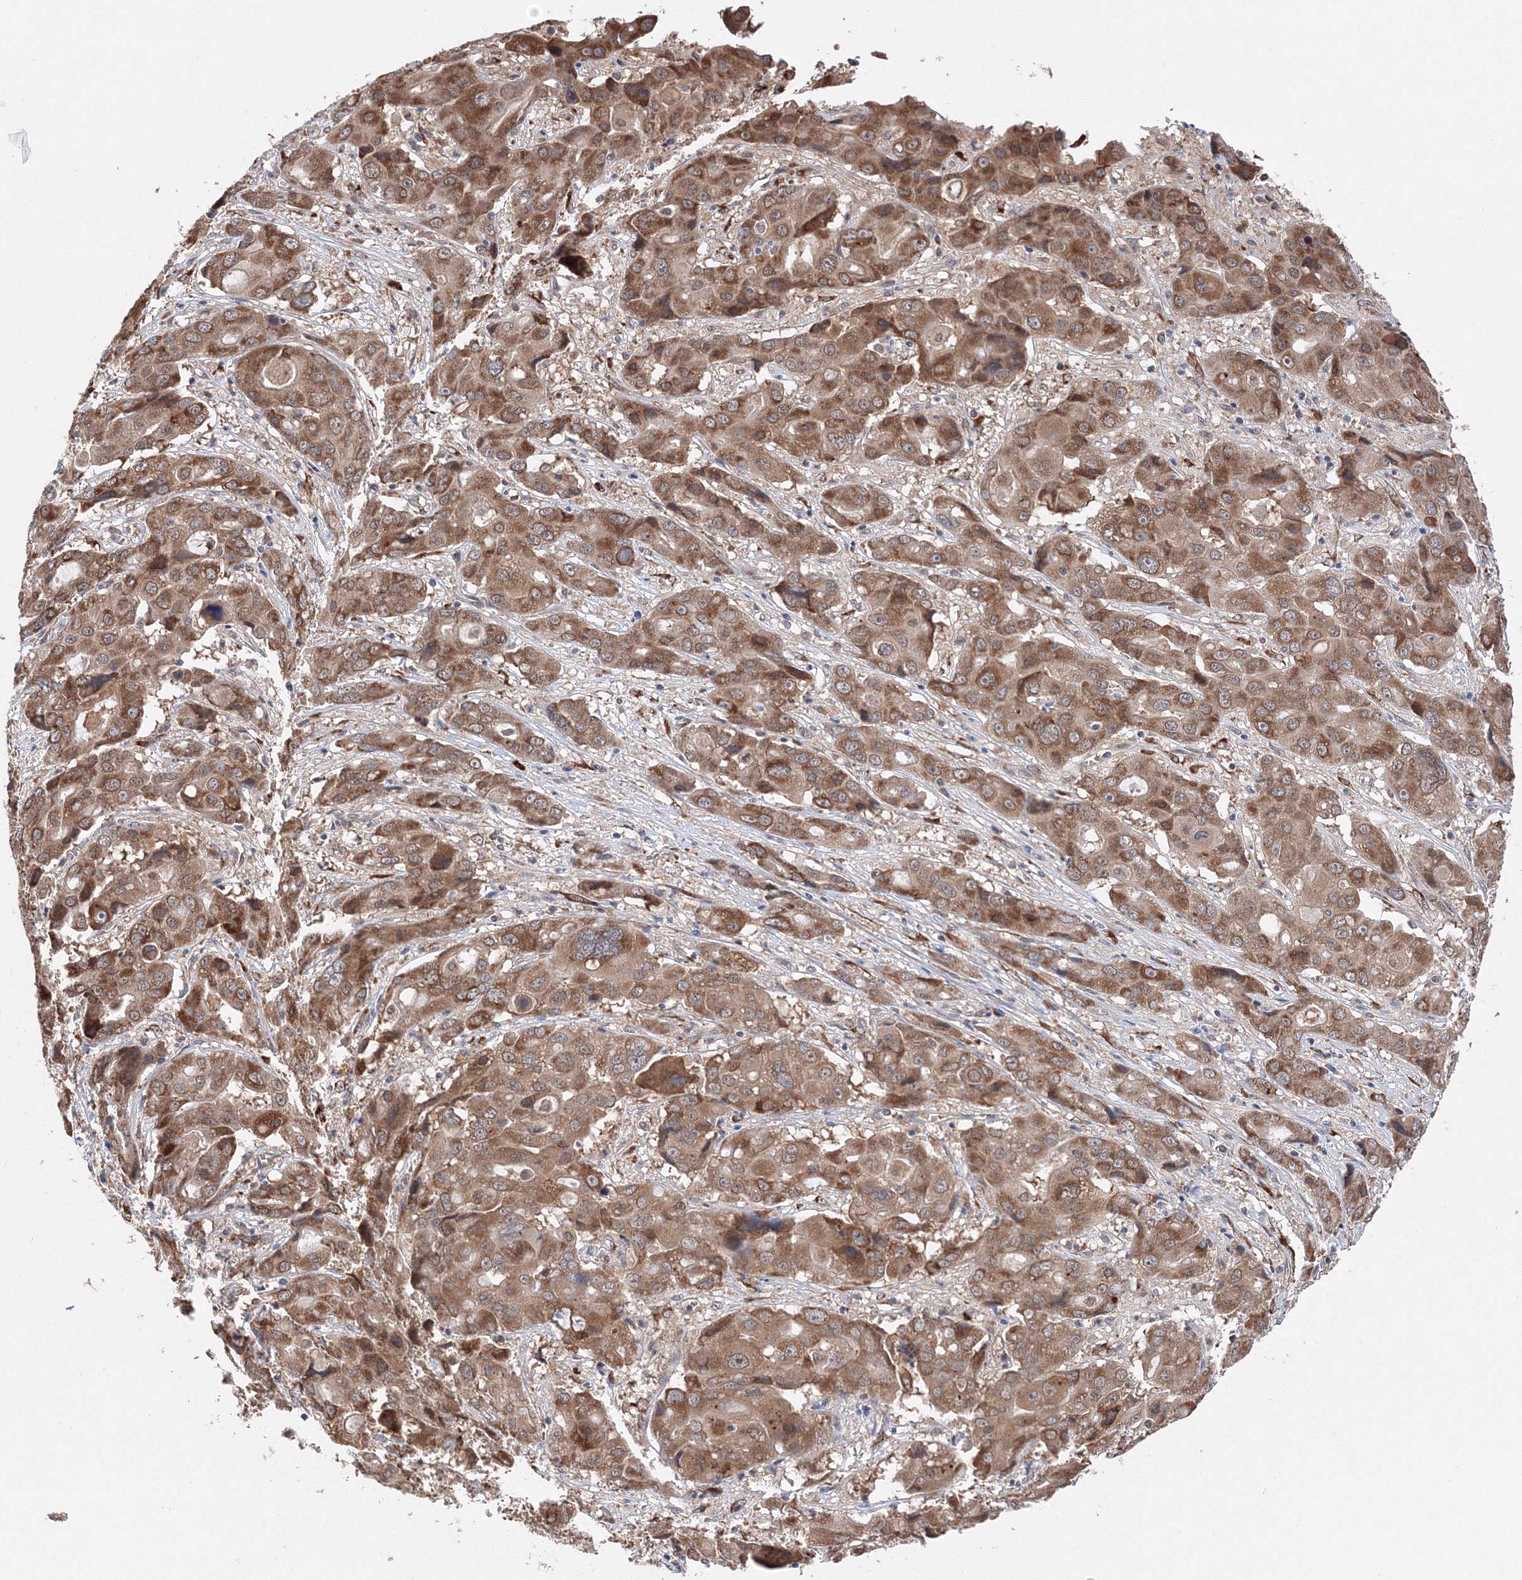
{"staining": {"intensity": "strong", "quantity": ">75%", "location": "cytoplasmic/membranous"}, "tissue": "liver cancer", "cell_type": "Tumor cells", "image_type": "cancer", "snomed": [{"axis": "morphology", "description": "Cholangiocarcinoma"}, {"axis": "topography", "description": "Liver"}], "caption": "Immunohistochemistry (IHC) of cholangiocarcinoma (liver) demonstrates high levels of strong cytoplasmic/membranous staining in about >75% of tumor cells. The protein is shown in brown color, while the nuclei are stained blue.", "gene": "DIS3L2", "patient": {"sex": "male", "age": 67}}